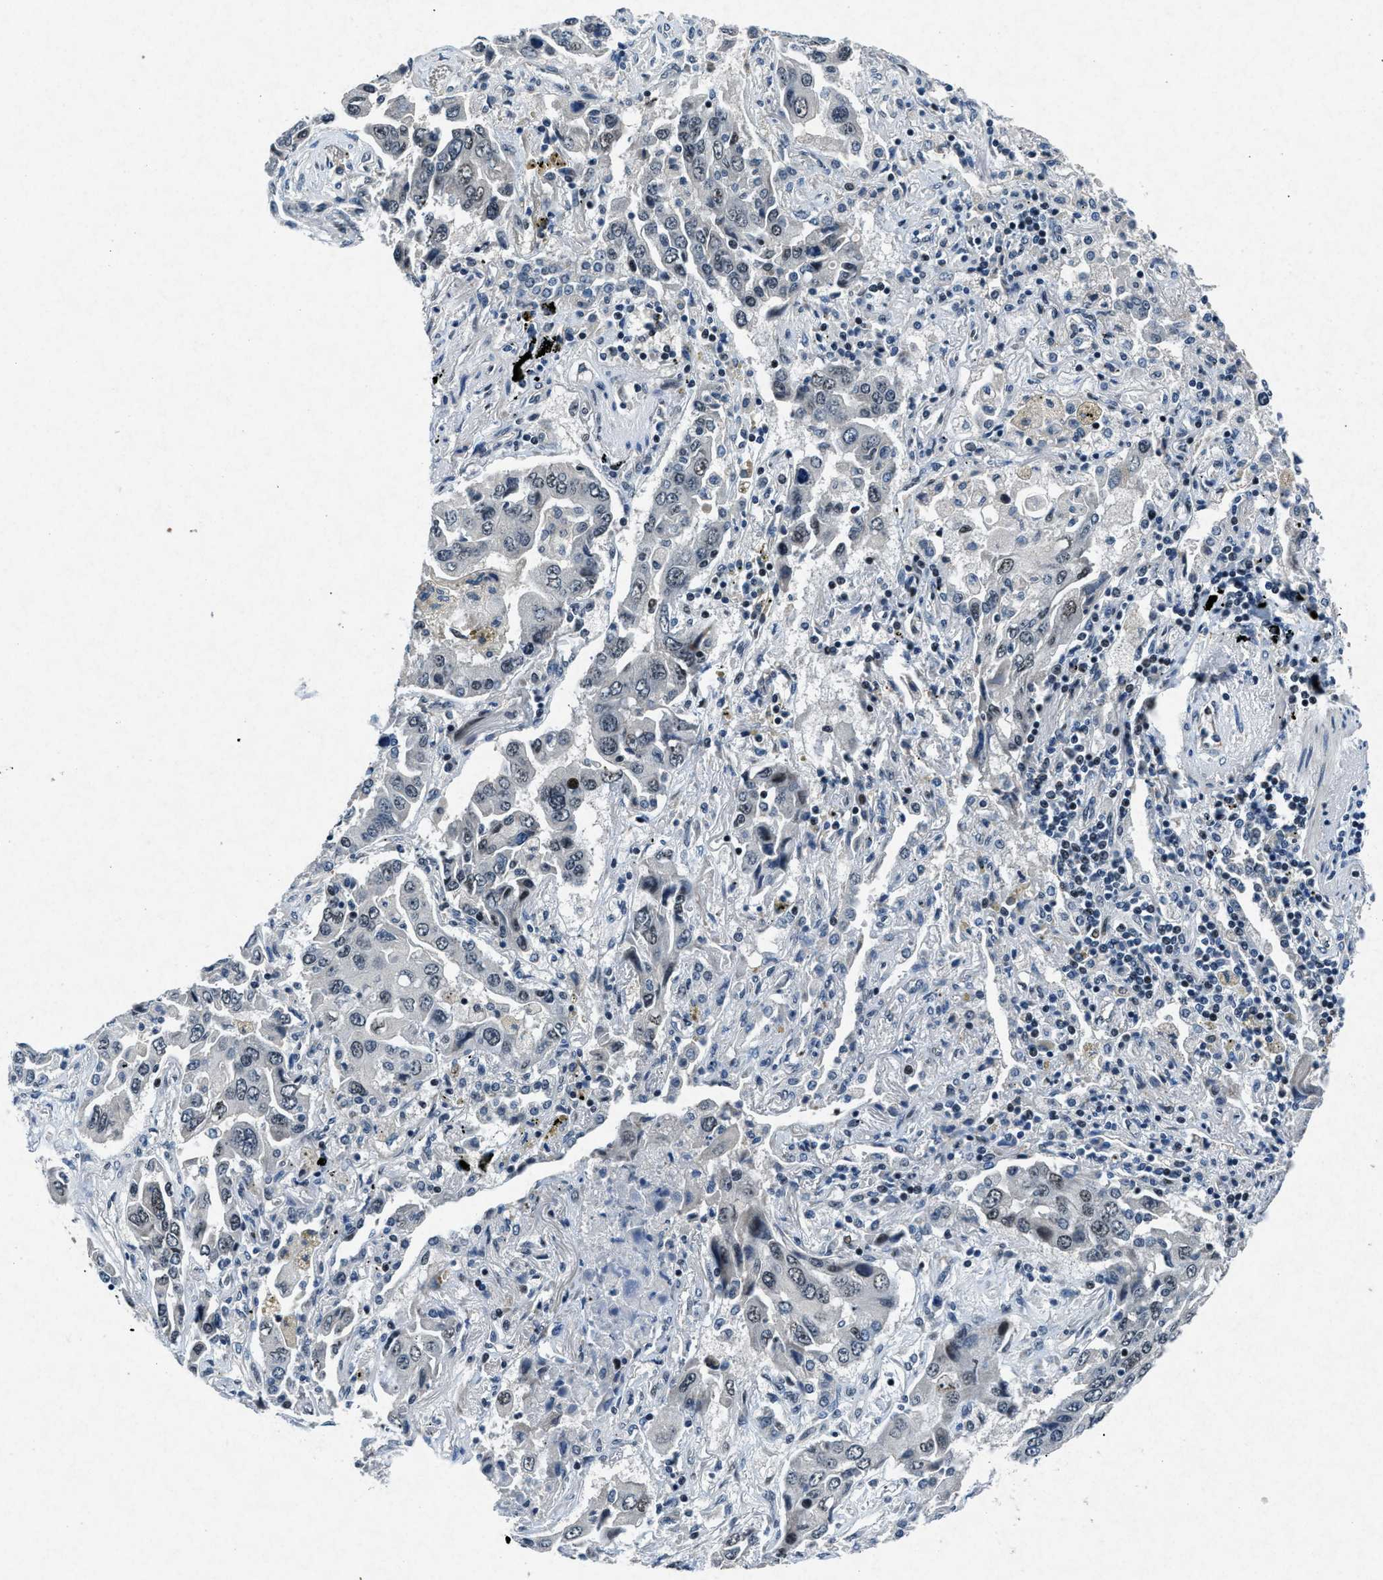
{"staining": {"intensity": "weak", "quantity": "<25%", "location": "nuclear"}, "tissue": "lung cancer", "cell_type": "Tumor cells", "image_type": "cancer", "snomed": [{"axis": "morphology", "description": "Adenocarcinoma, NOS"}, {"axis": "topography", "description": "Lung"}], "caption": "Lung cancer (adenocarcinoma) stained for a protein using IHC exhibits no positivity tumor cells.", "gene": "PHLDA1", "patient": {"sex": "female", "age": 65}}